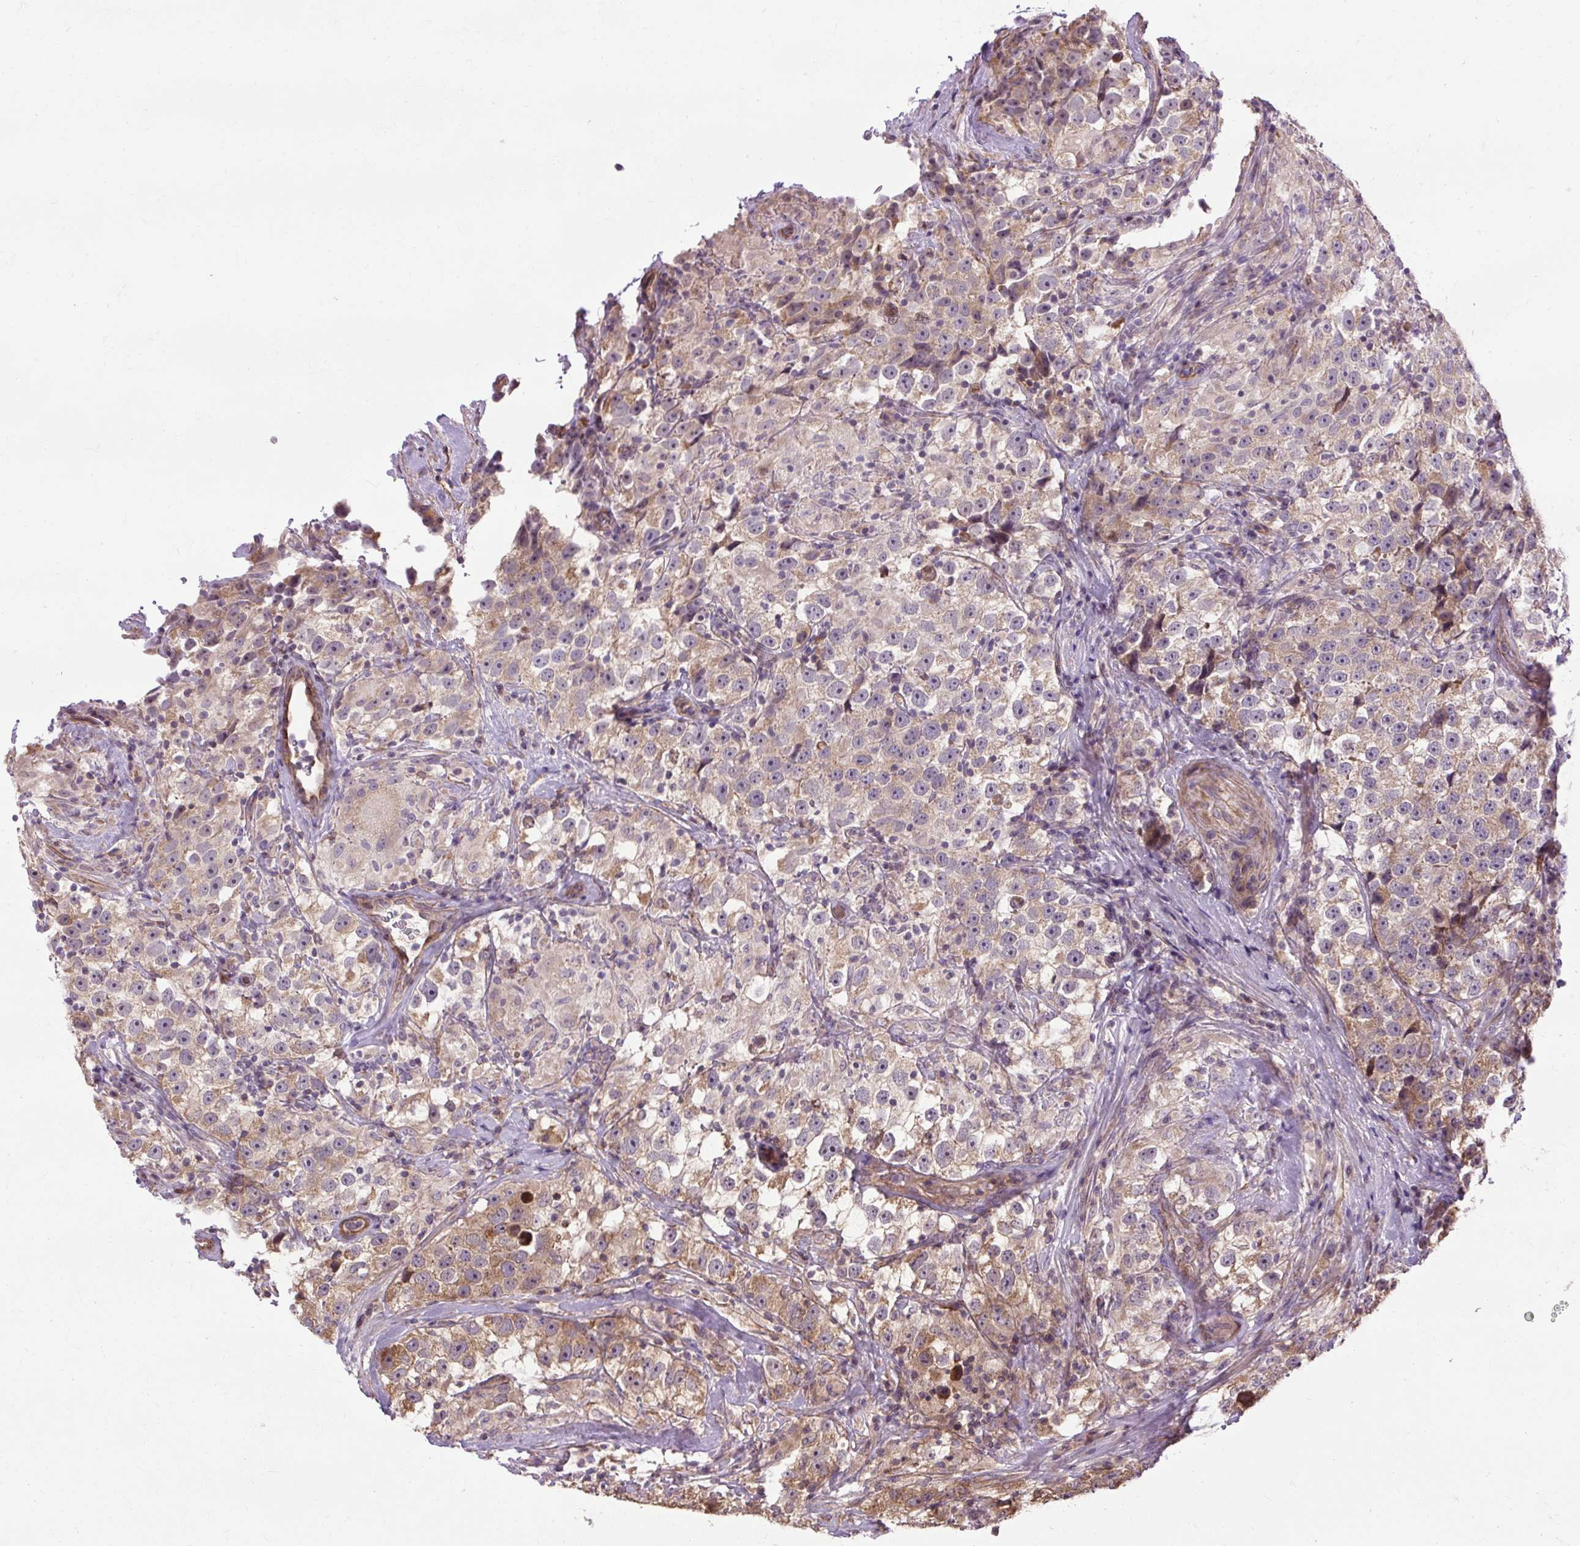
{"staining": {"intensity": "moderate", "quantity": "25%-75%", "location": "cytoplasmic/membranous"}, "tissue": "testis cancer", "cell_type": "Tumor cells", "image_type": "cancer", "snomed": [{"axis": "morphology", "description": "Seminoma, NOS"}, {"axis": "topography", "description": "Testis"}], "caption": "A high-resolution micrograph shows immunohistochemistry (IHC) staining of testis cancer (seminoma), which demonstrates moderate cytoplasmic/membranous positivity in approximately 25%-75% of tumor cells.", "gene": "FLRT1", "patient": {"sex": "male", "age": 46}}